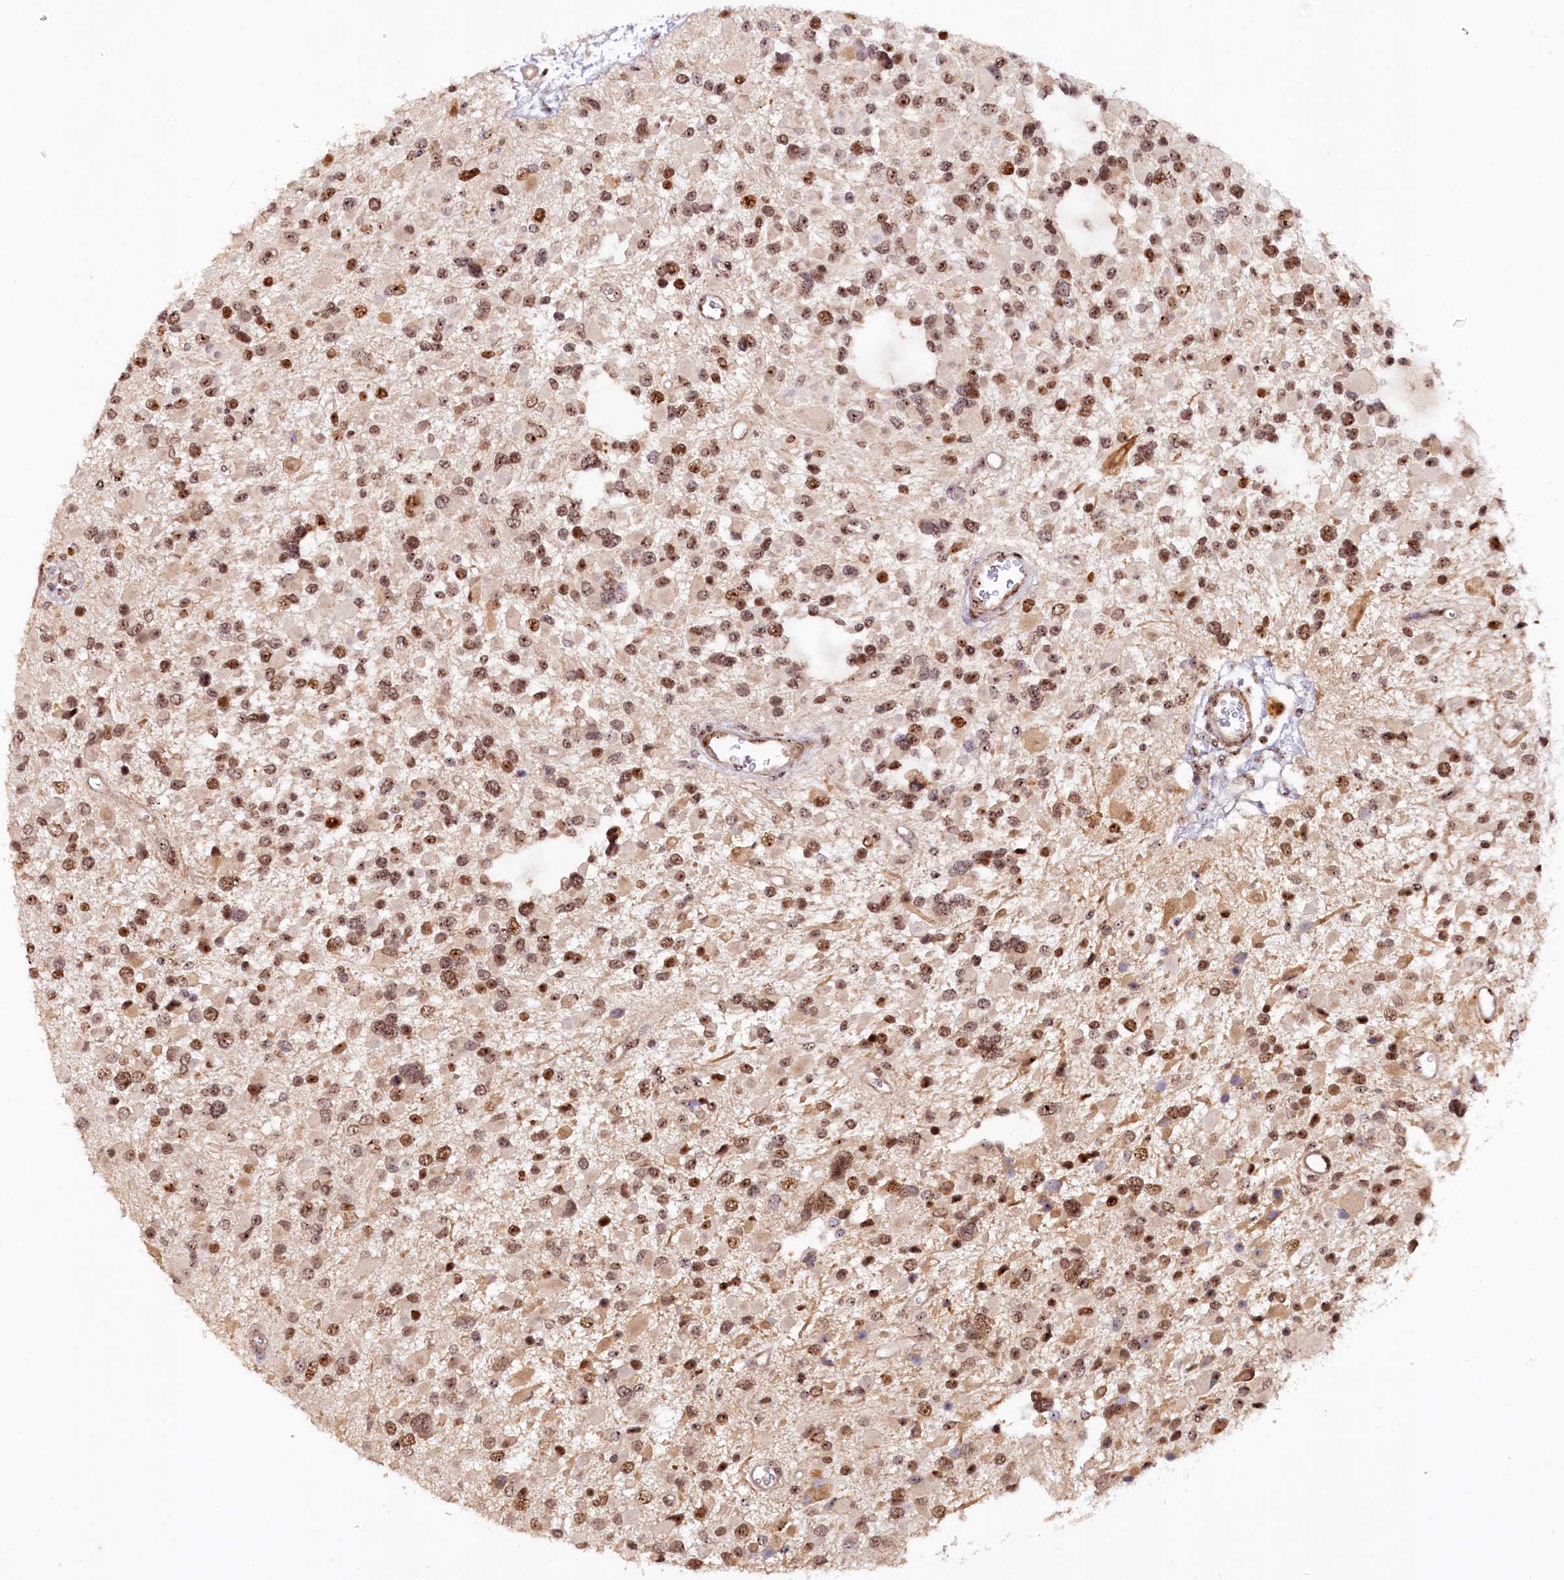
{"staining": {"intensity": "moderate", "quantity": ">75%", "location": "nuclear"}, "tissue": "glioma", "cell_type": "Tumor cells", "image_type": "cancer", "snomed": [{"axis": "morphology", "description": "Glioma, malignant, High grade"}, {"axis": "topography", "description": "Brain"}], "caption": "IHC (DAB (3,3'-diaminobenzidine)) staining of malignant glioma (high-grade) shows moderate nuclear protein staining in approximately >75% of tumor cells.", "gene": "TCOF1", "patient": {"sex": "male", "age": 53}}